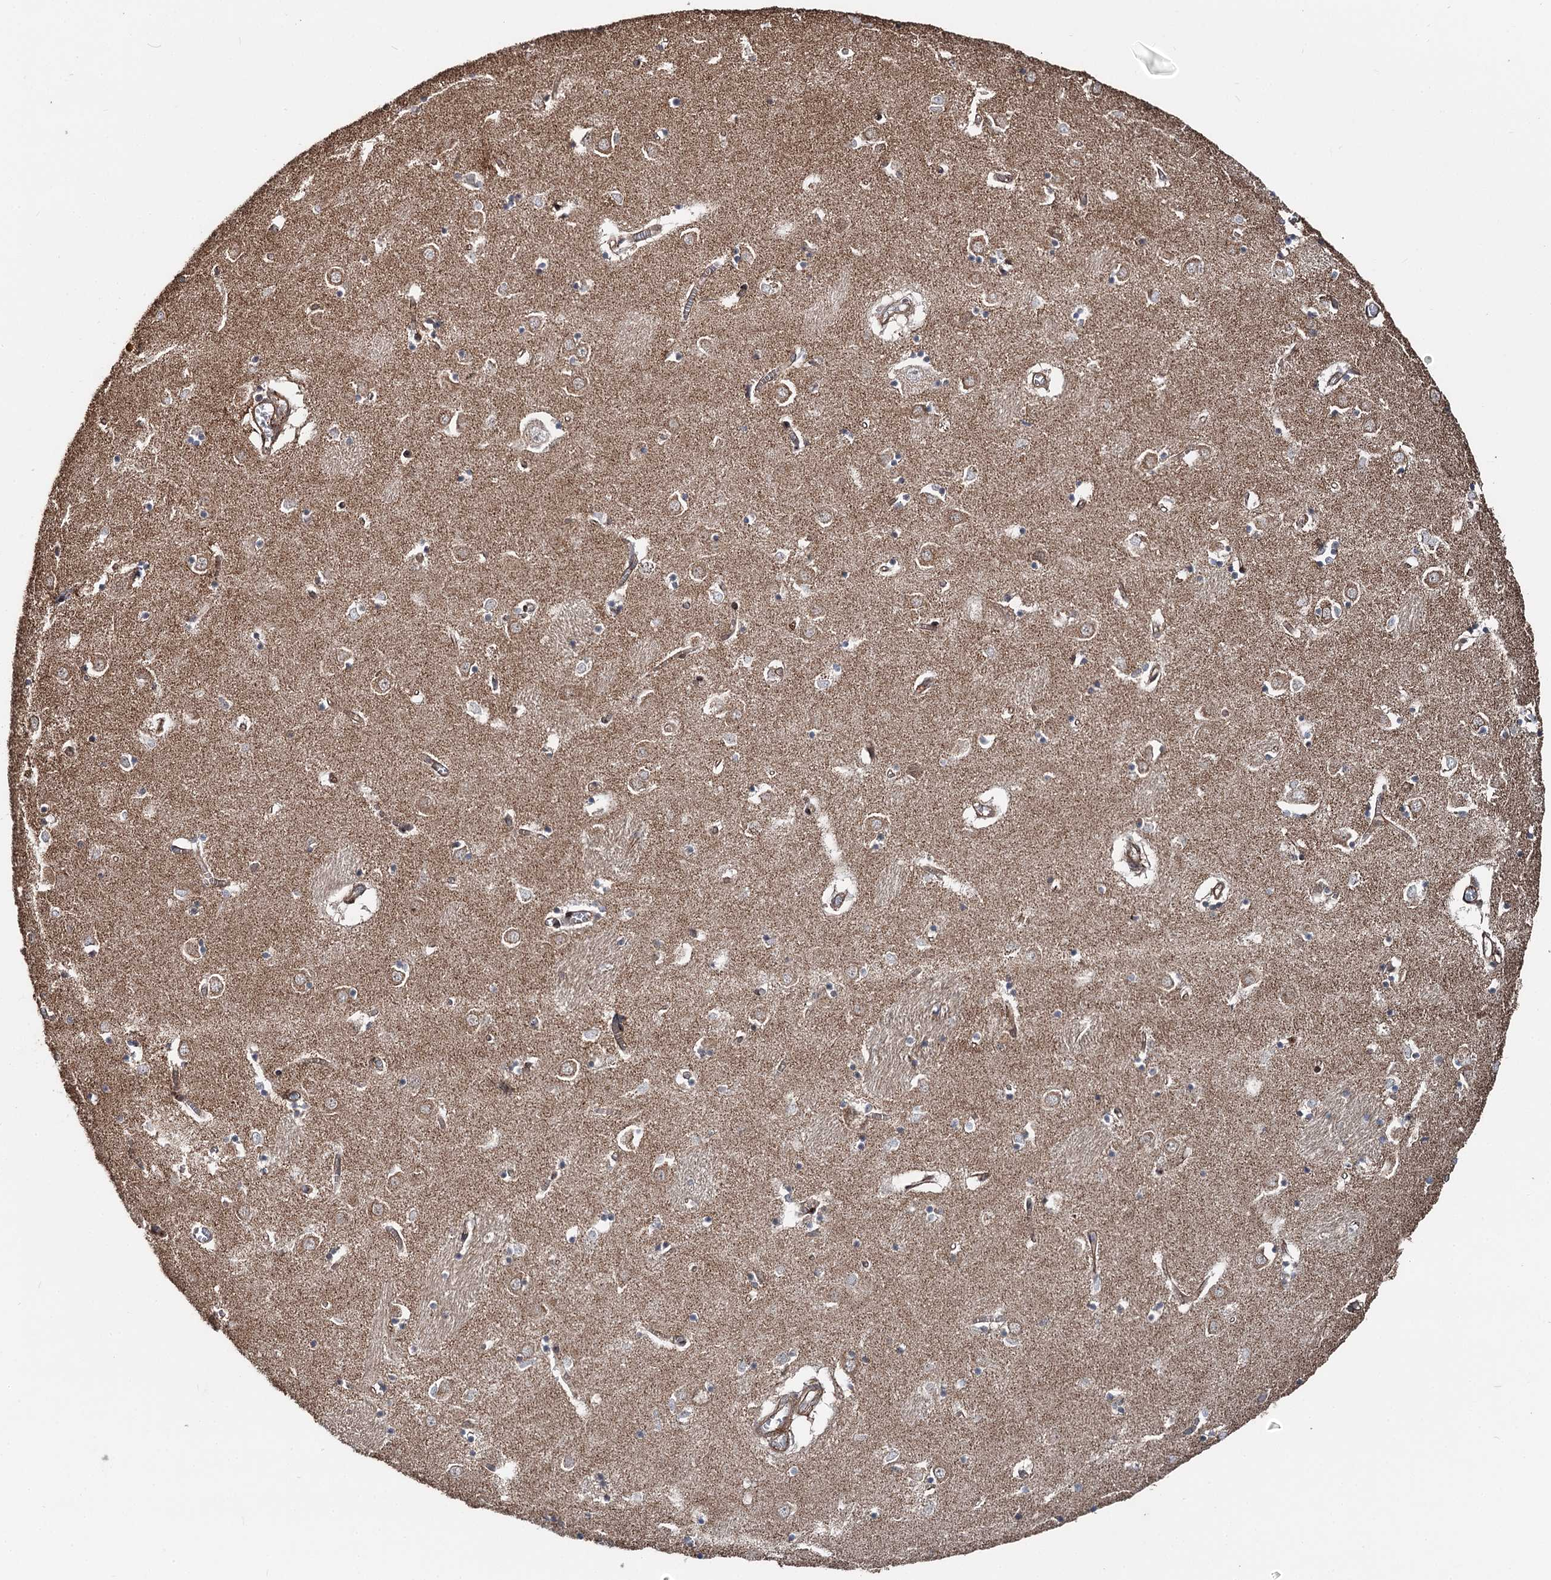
{"staining": {"intensity": "moderate", "quantity": "<25%", "location": "cytoplasmic/membranous"}, "tissue": "caudate", "cell_type": "Glial cells", "image_type": "normal", "snomed": [{"axis": "morphology", "description": "Normal tissue, NOS"}, {"axis": "topography", "description": "Lateral ventricle wall"}], "caption": "IHC (DAB (3,3'-diaminobenzidine)) staining of benign human caudate displays moderate cytoplasmic/membranous protein positivity in approximately <25% of glial cells. Using DAB (brown) and hematoxylin (blue) stains, captured at high magnification using brightfield microscopy.", "gene": "ITFG2", "patient": {"sex": "male", "age": 70}}